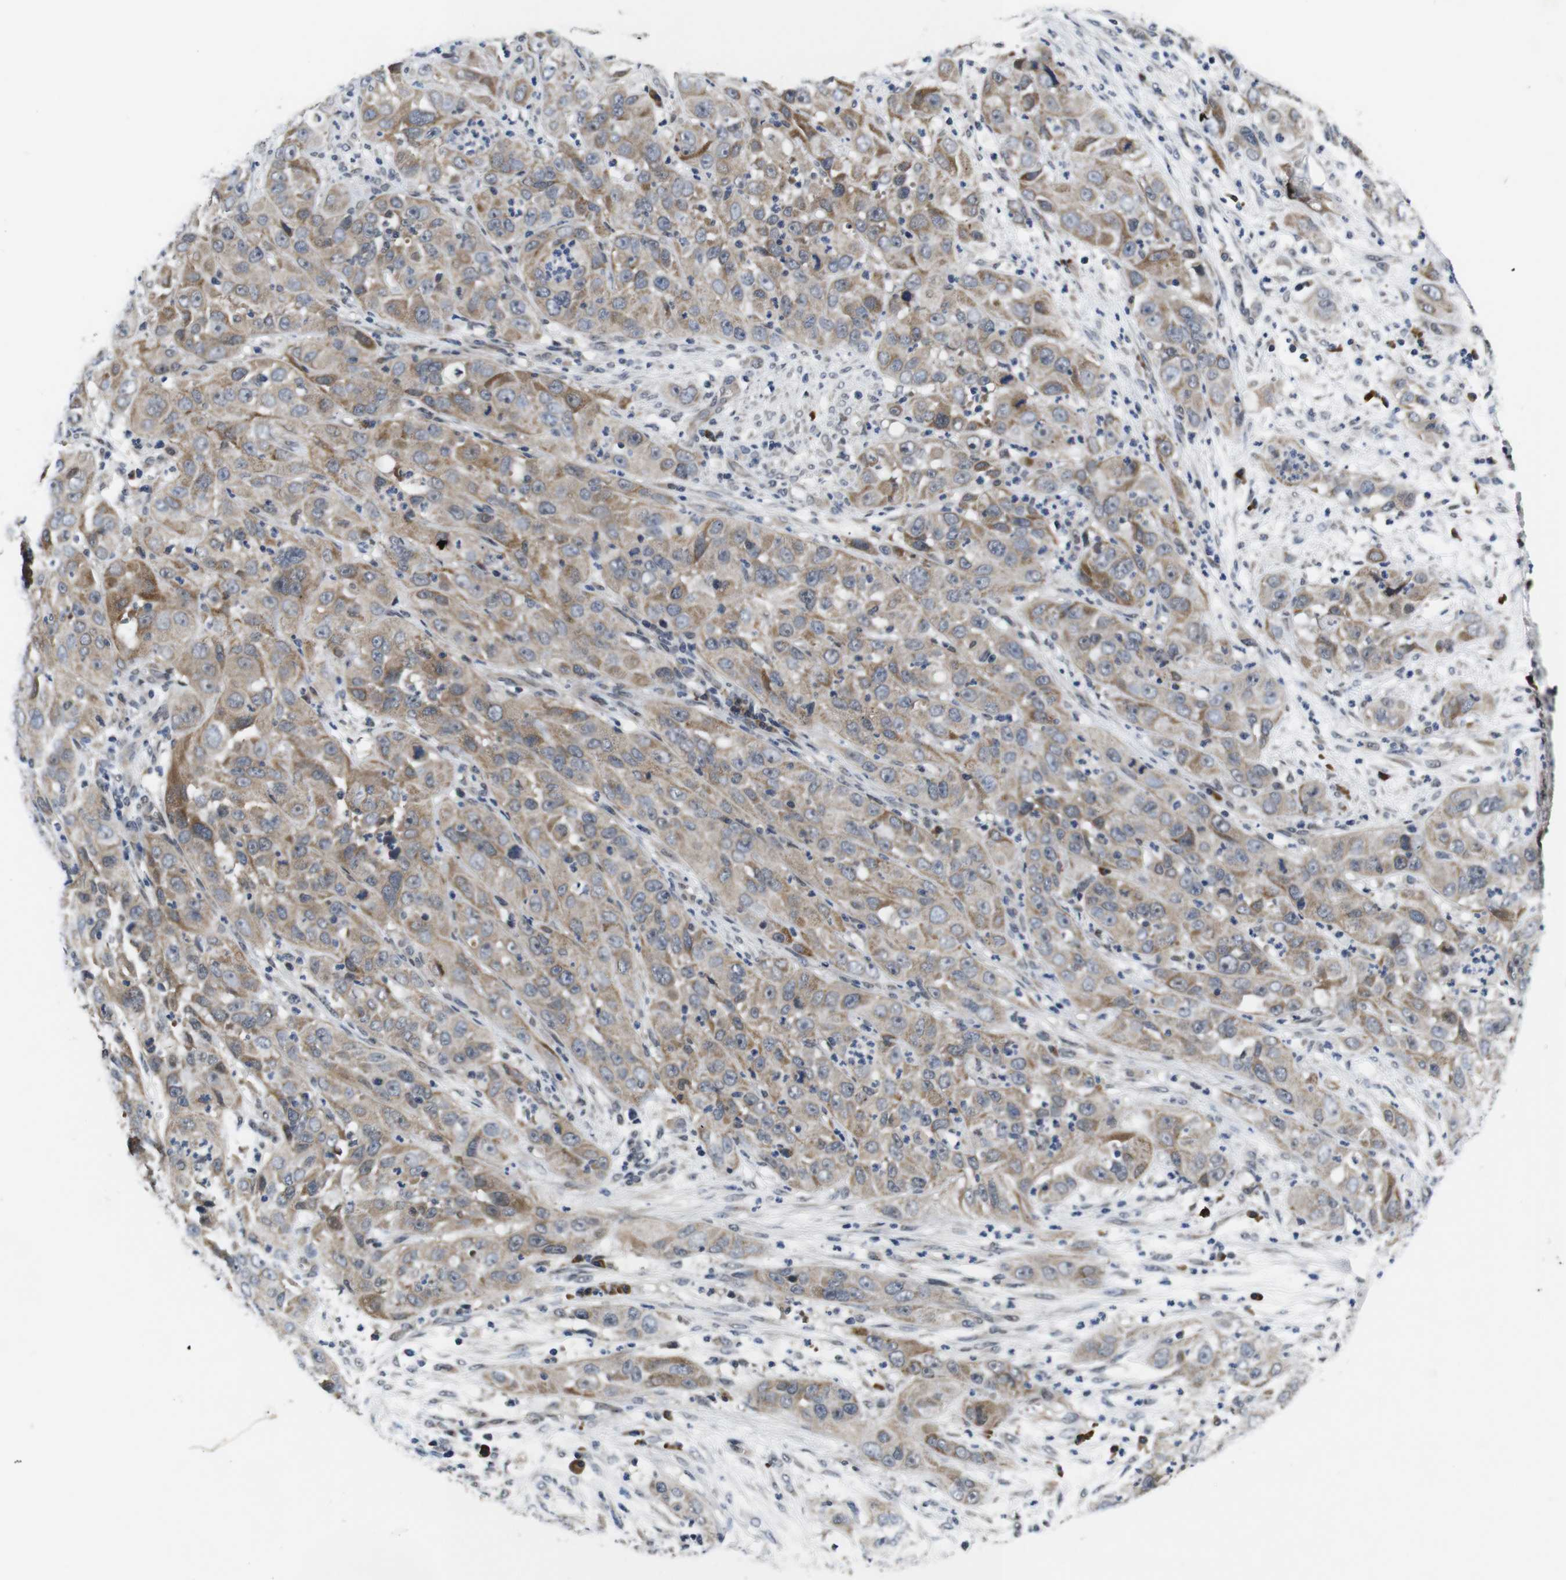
{"staining": {"intensity": "moderate", "quantity": ">75%", "location": "cytoplasmic/membranous"}, "tissue": "cervical cancer", "cell_type": "Tumor cells", "image_type": "cancer", "snomed": [{"axis": "morphology", "description": "Squamous cell carcinoma, NOS"}, {"axis": "topography", "description": "Cervix"}], "caption": "Immunohistochemical staining of cervical squamous cell carcinoma exhibits medium levels of moderate cytoplasmic/membranous expression in about >75% of tumor cells.", "gene": "ZBTB46", "patient": {"sex": "female", "age": 32}}